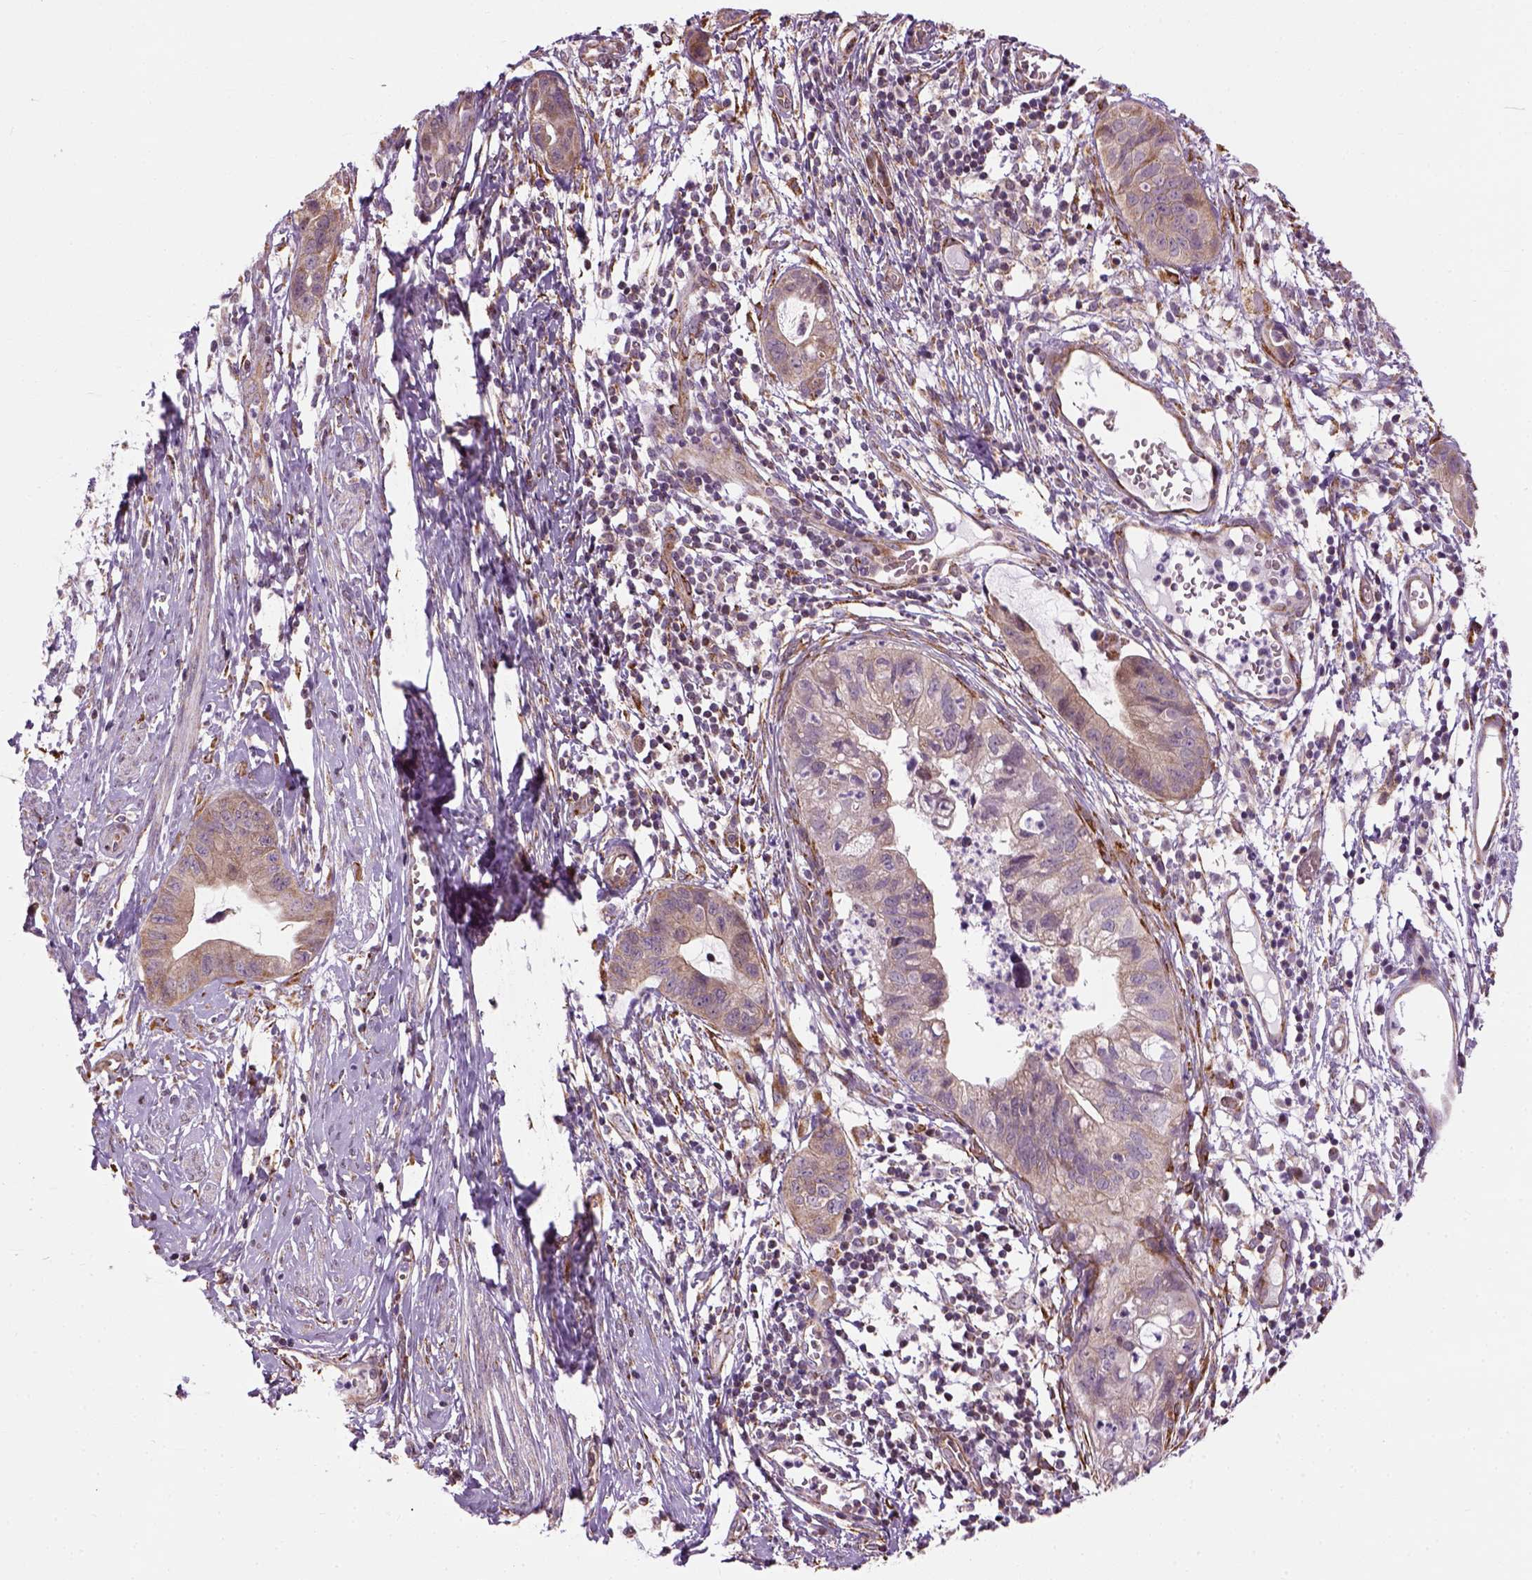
{"staining": {"intensity": "weak", "quantity": "<25%", "location": "cytoplasmic/membranous"}, "tissue": "cervical cancer", "cell_type": "Tumor cells", "image_type": "cancer", "snomed": [{"axis": "morphology", "description": "Adenocarcinoma, NOS"}, {"axis": "topography", "description": "Cervix"}], "caption": "Human cervical cancer (adenocarcinoma) stained for a protein using immunohistochemistry (IHC) reveals no staining in tumor cells.", "gene": "XK", "patient": {"sex": "female", "age": 44}}